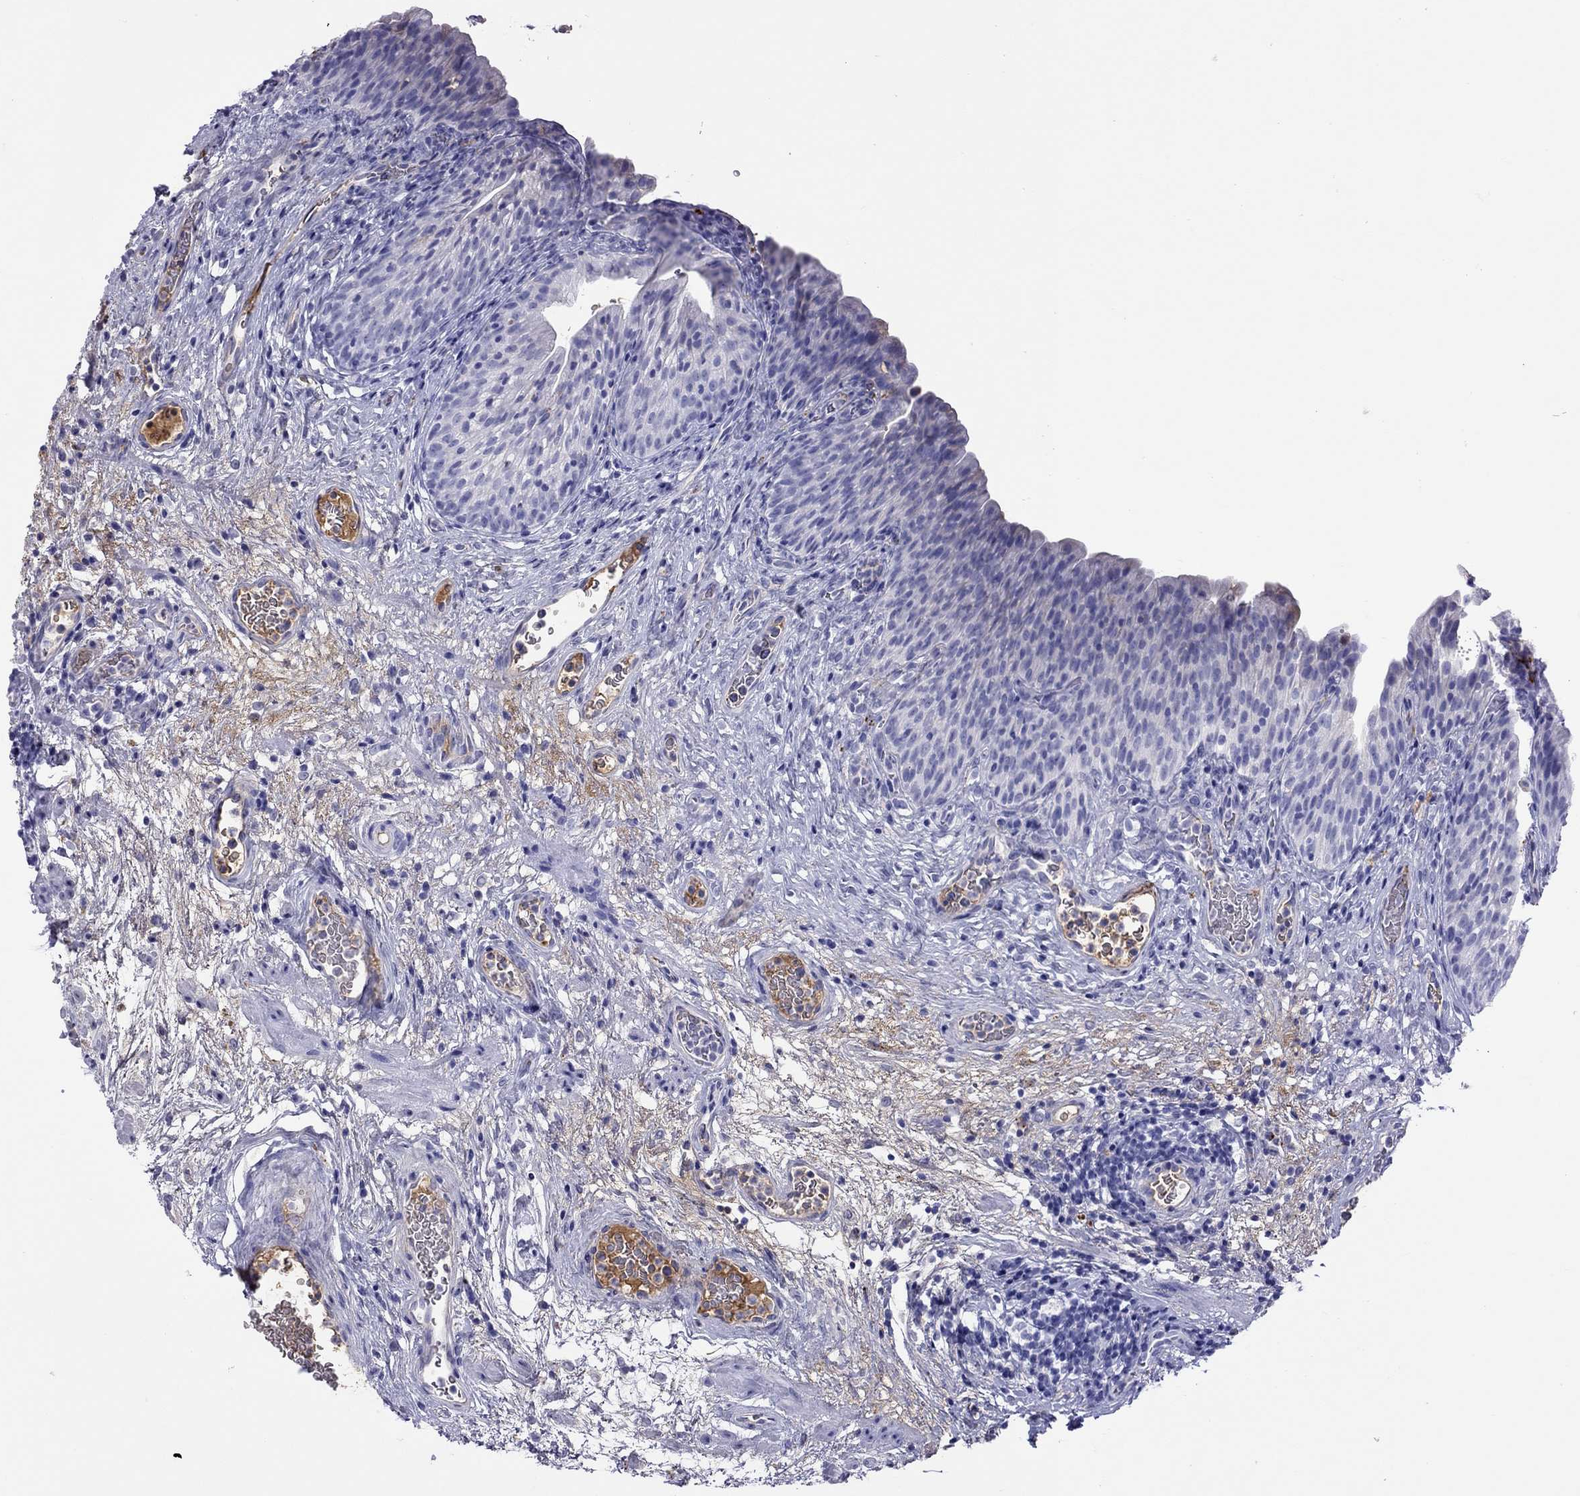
{"staining": {"intensity": "negative", "quantity": "none", "location": "none"}, "tissue": "urinary bladder", "cell_type": "Urothelial cells", "image_type": "normal", "snomed": [{"axis": "morphology", "description": "Normal tissue, NOS"}, {"axis": "topography", "description": "Urinary bladder"}], "caption": "This image is of normal urinary bladder stained with immunohistochemistry to label a protein in brown with the nuclei are counter-stained blue. There is no positivity in urothelial cells. (DAB immunohistochemistry (IHC) visualized using brightfield microscopy, high magnification).", "gene": "SERPINA3", "patient": {"sex": "male", "age": 76}}